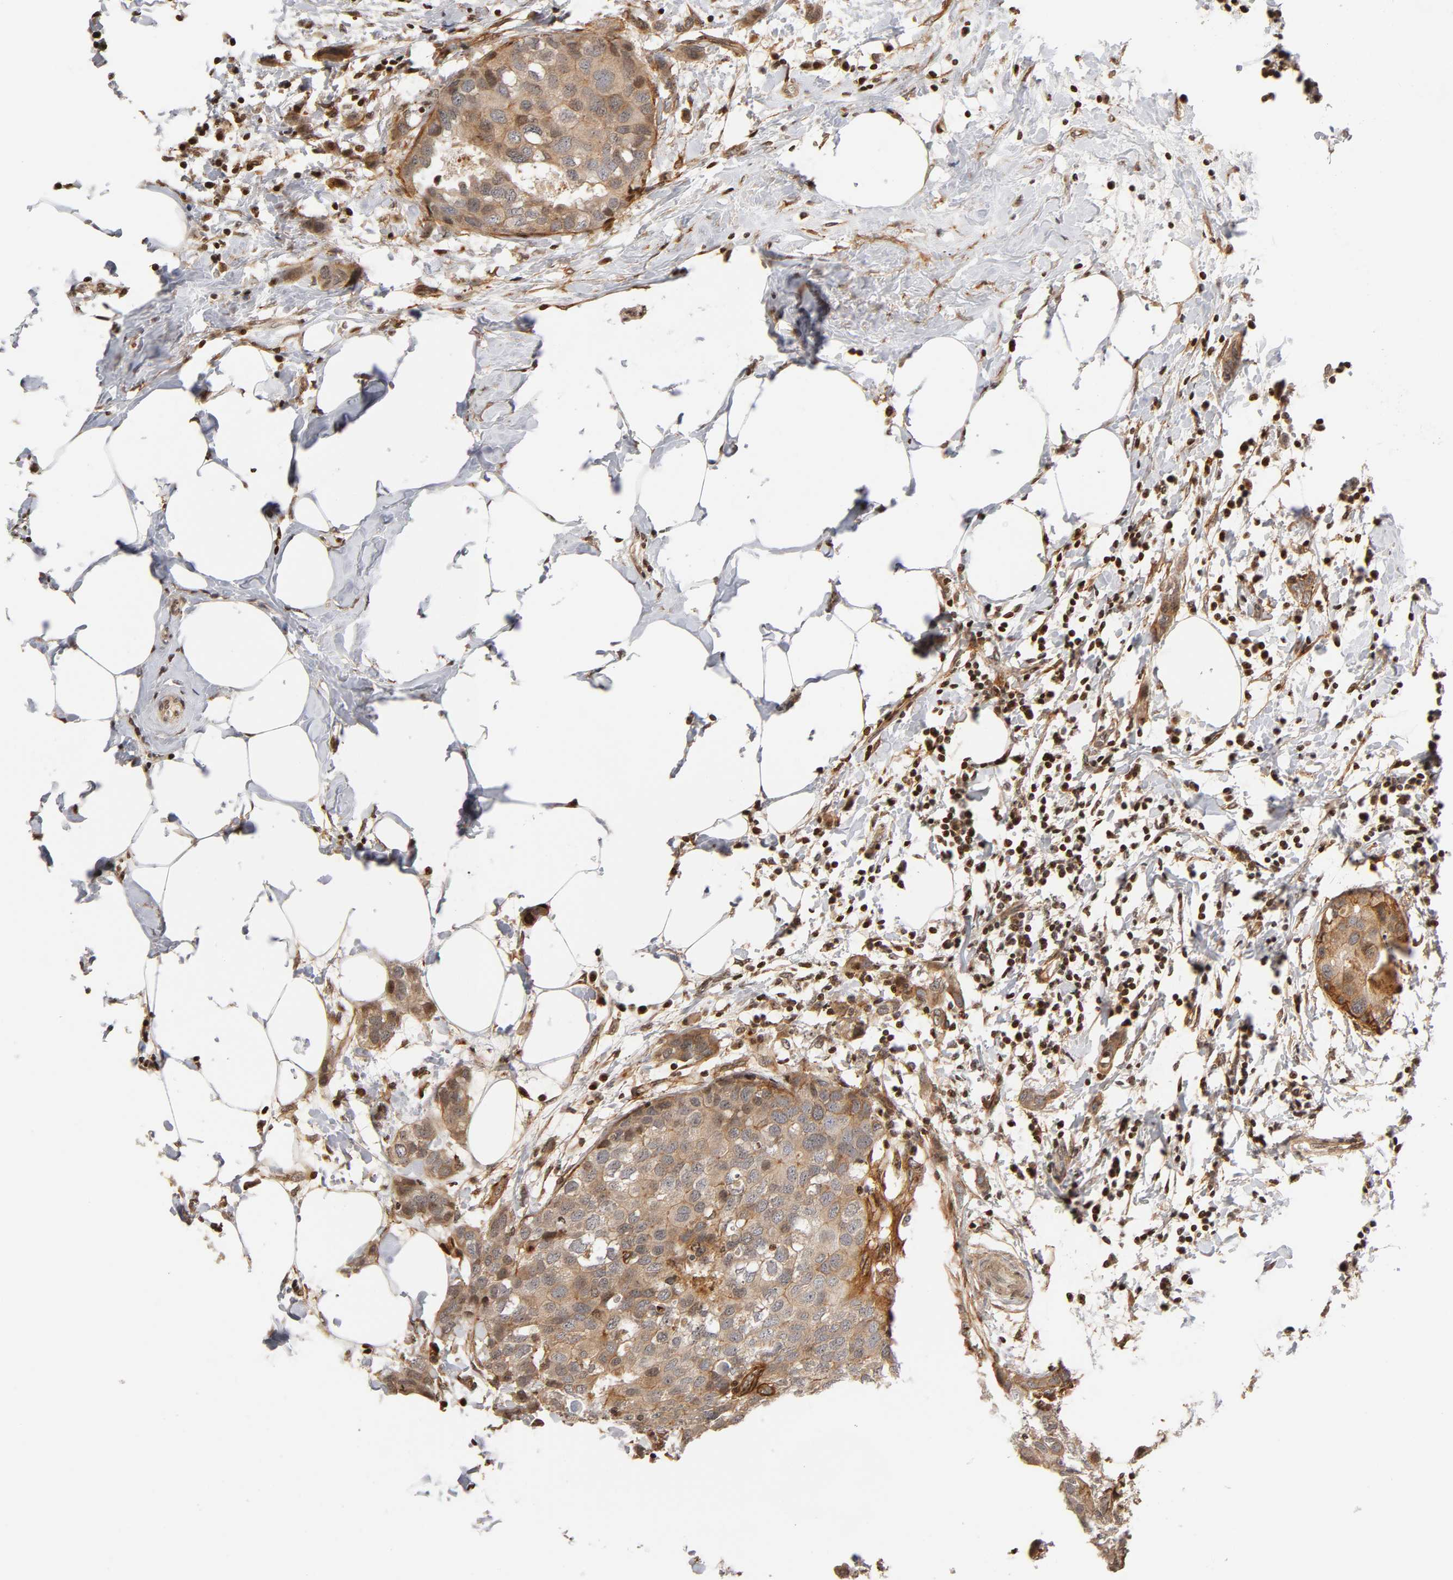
{"staining": {"intensity": "weak", "quantity": ">75%", "location": "cytoplasmic/membranous"}, "tissue": "breast cancer", "cell_type": "Tumor cells", "image_type": "cancer", "snomed": [{"axis": "morphology", "description": "Normal tissue, NOS"}, {"axis": "morphology", "description": "Duct carcinoma"}, {"axis": "topography", "description": "Breast"}], "caption": "Invasive ductal carcinoma (breast) stained for a protein reveals weak cytoplasmic/membranous positivity in tumor cells. The protein is stained brown, and the nuclei are stained in blue (DAB IHC with brightfield microscopy, high magnification).", "gene": "ITGAV", "patient": {"sex": "female", "age": 50}}